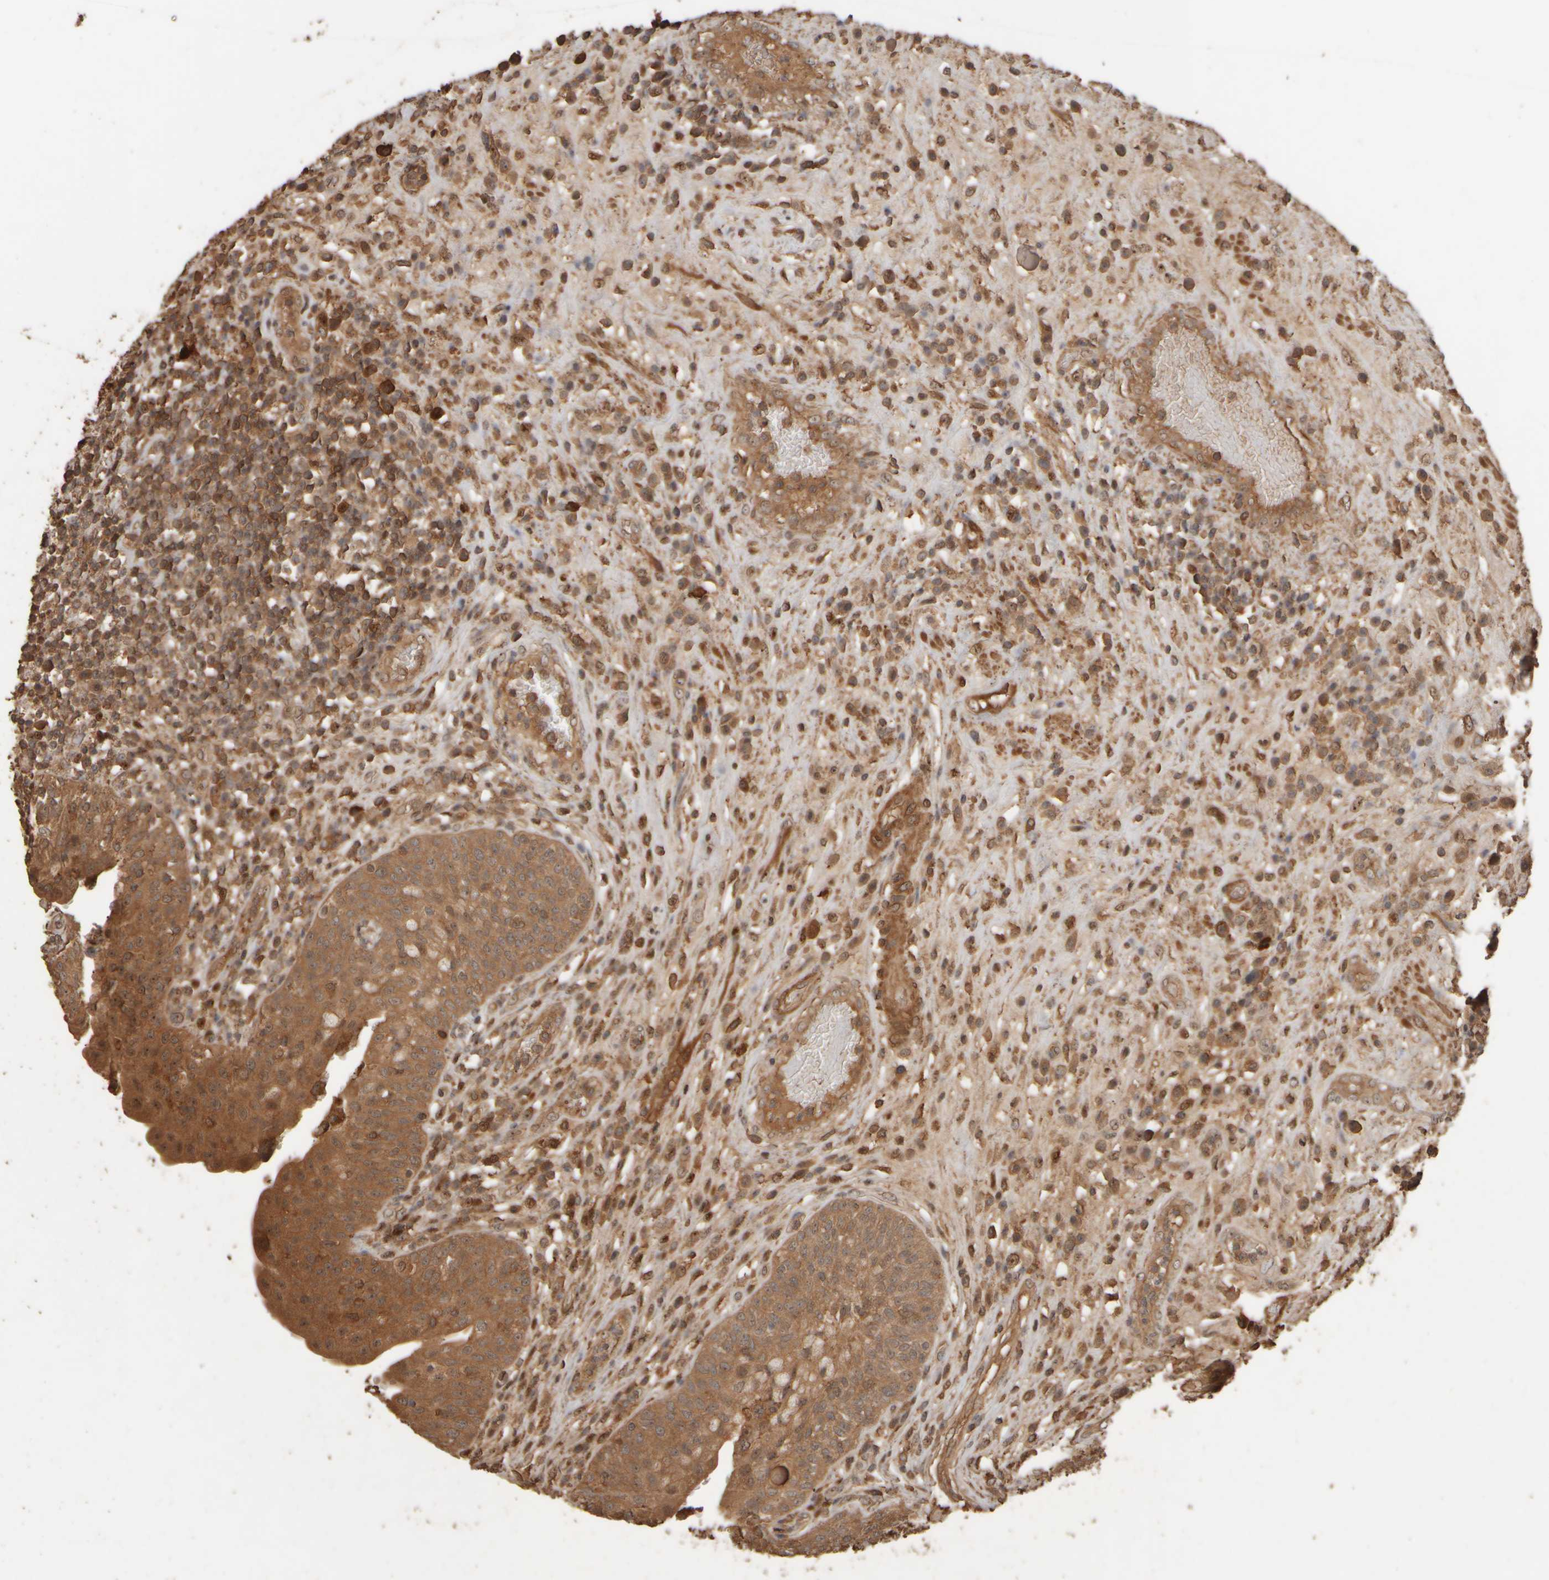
{"staining": {"intensity": "moderate", "quantity": ">75%", "location": "cytoplasmic/membranous,nuclear"}, "tissue": "urinary bladder", "cell_type": "Urothelial cells", "image_type": "normal", "snomed": [{"axis": "morphology", "description": "Normal tissue, NOS"}, {"axis": "topography", "description": "Urinary bladder"}], "caption": "IHC micrograph of unremarkable urinary bladder: human urinary bladder stained using immunohistochemistry (IHC) displays medium levels of moderate protein expression localized specifically in the cytoplasmic/membranous,nuclear of urothelial cells, appearing as a cytoplasmic/membranous,nuclear brown color.", "gene": "SPHK1", "patient": {"sex": "female", "age": 62}}